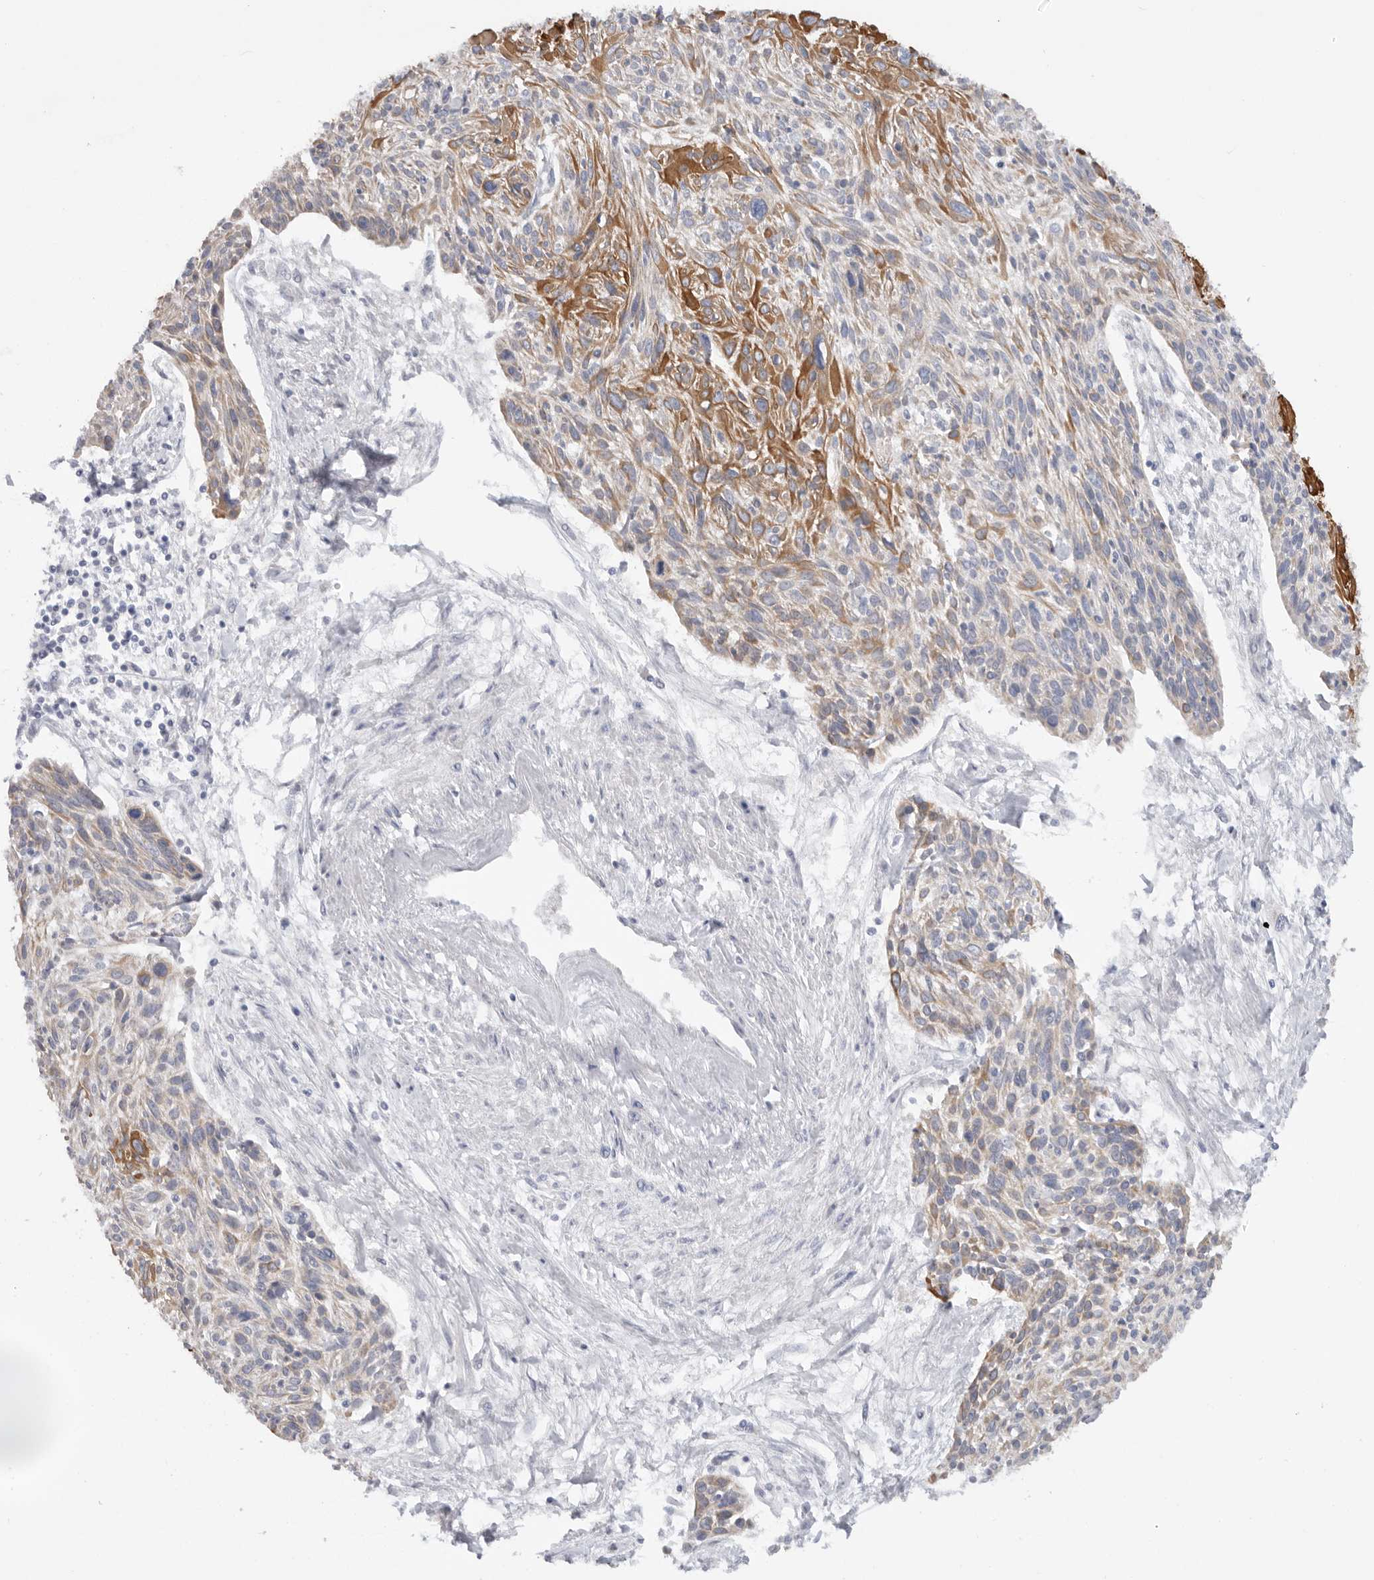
{"staining": {"intensity": "moderate", "quantity": "25%-75%", "location": "cytoplasmic/membranous"}, "tissue": "cervical cancer", "cell_type": "Tumor cells", "image_type": "cancer", "snomed": [{"axis": "morphology", "description": "Squamous cell carcinoma, NOS"}, {"axis": "topography", "description": "Cervix"}], "caption": "Human squamous cell carcinoma (cervical) stained for a protein (brown) exhibits moderate cytoplasmic/membranous positive staining in about 25%-75% of tumor cells.", "gene": "MTFR1L", "patient": {"sex": "female", "age": 51}}